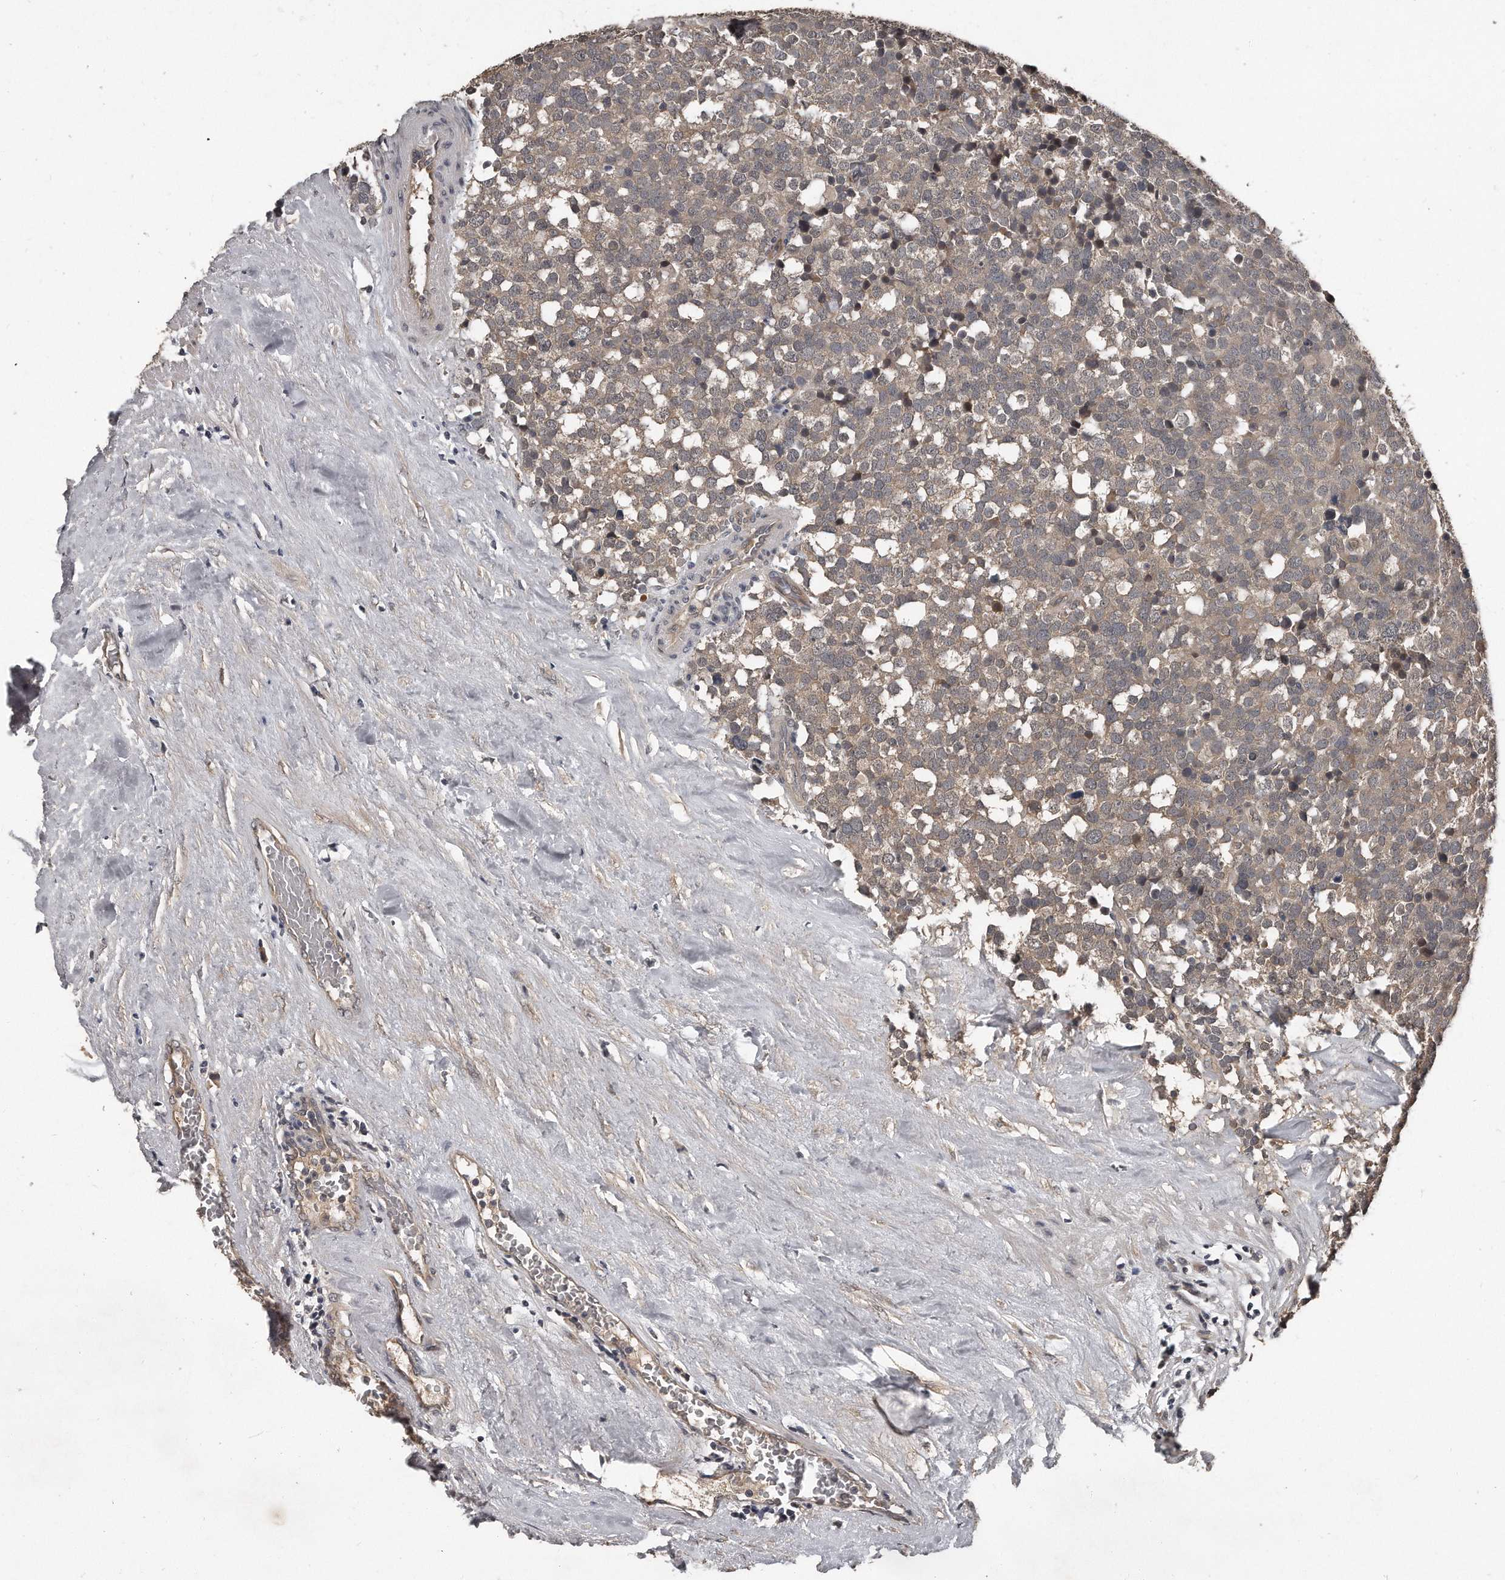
{"staining": {"intensity": "weak", "quantity": "25%-75%", "location": "cytoplasmic/membranous"}, "tissue": "testis cancer", "cell_type": "Tumor cells", "image_type": "cancer", "snomed": [{"axis": "morphology", "description": "Seminoma, NOS"}, {"axis": "topography", "description": "Testis"}], "caption": "A brown stain highlights weak cytoplasmic/membranous expression of a protein in human seminoma (testis) tumor cells.", "gene": "GRB10", "patient": {"sex": "male", "age": 71}}